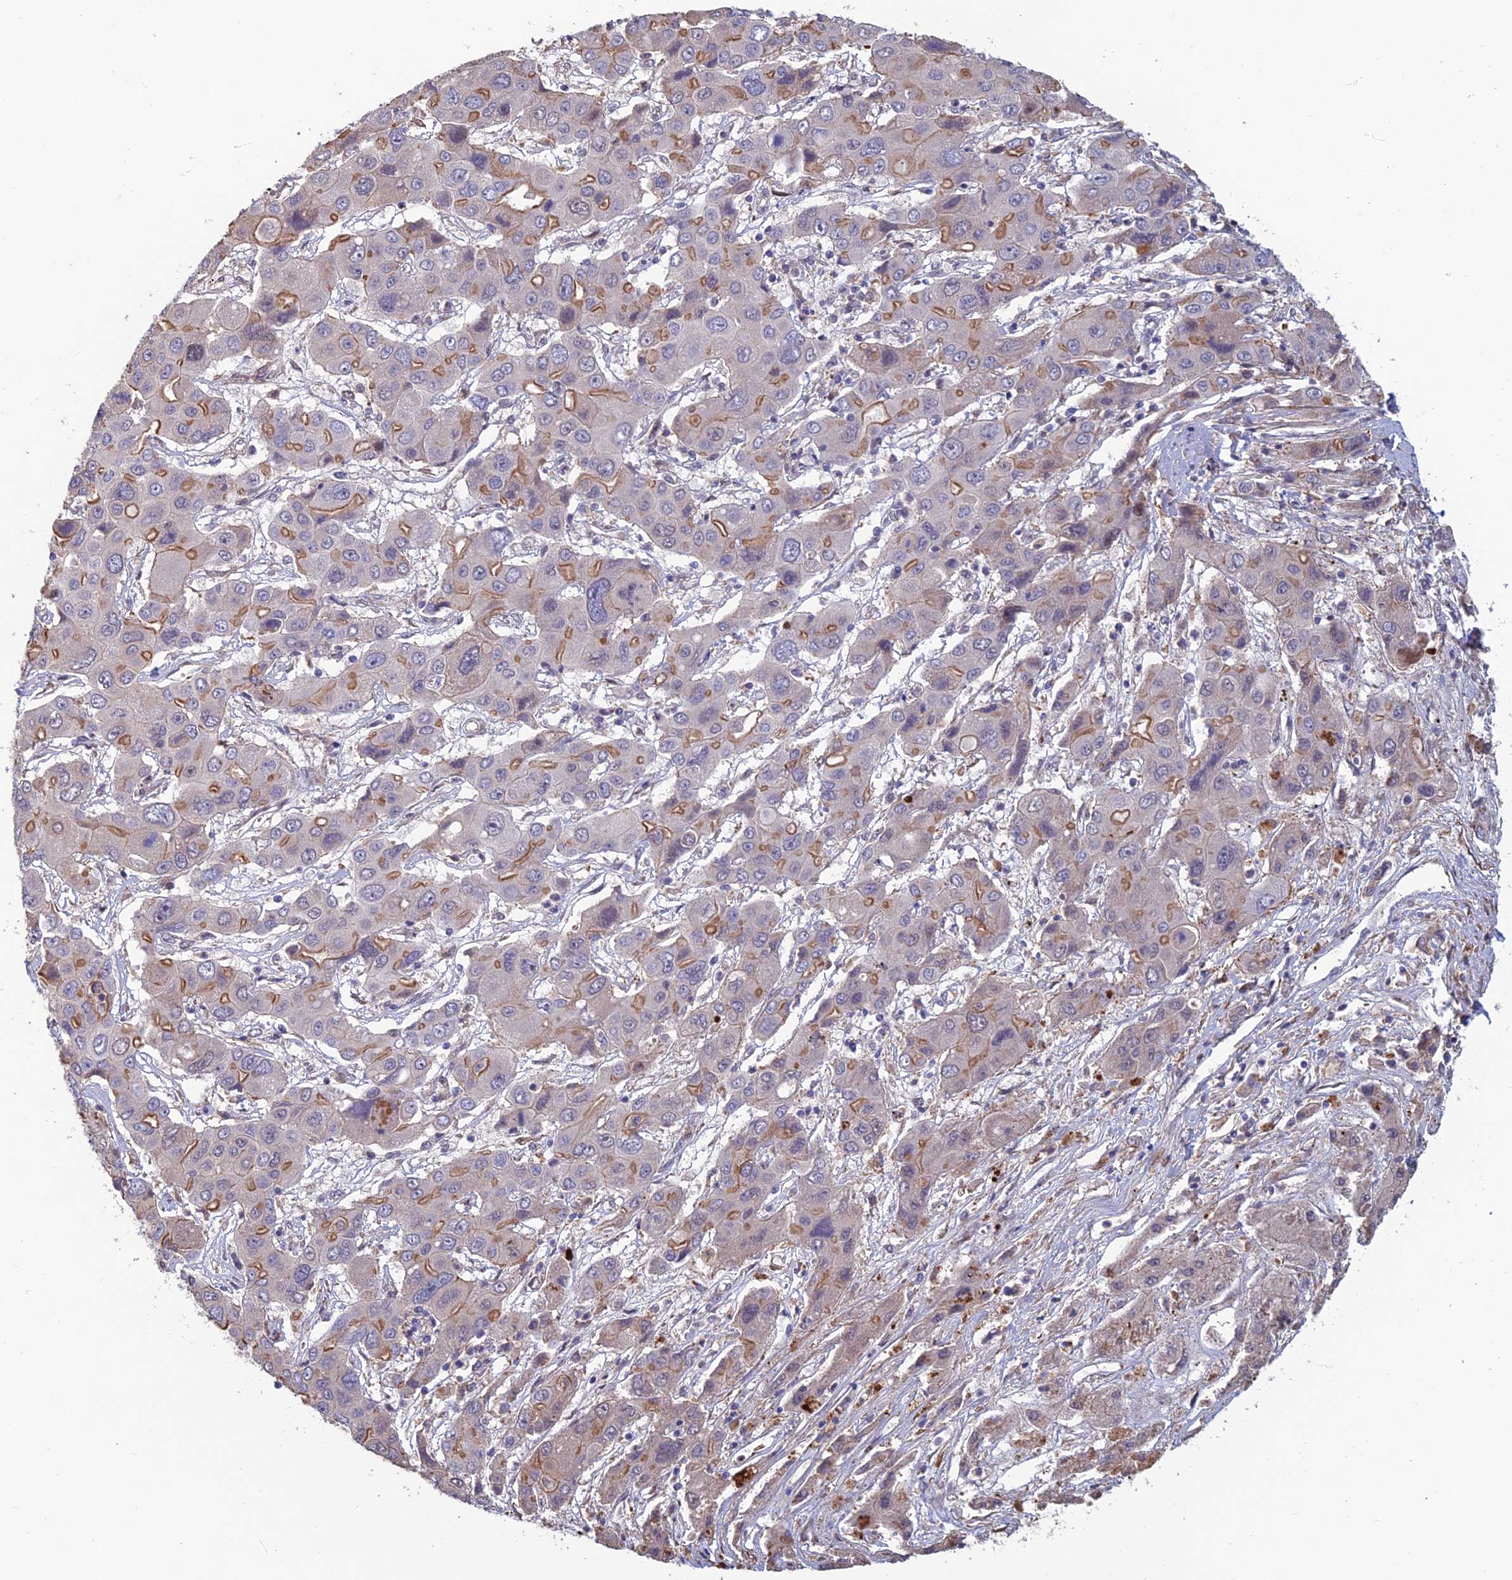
{"staining": {"intensity": "moderate", "quantity": "25%-75%", "location": "cytoplasmic/membranous"}, "tissue": "liver cancer", "cell_type": "Tumor cells", "image_type": "cancer", "snomed": [{"axis": "morphology", "description": "Cholangiocarcinoma"}, {"axis": "topography", "description": "Liver"}], "caption": "Immunohistochemical staining of liver cancer (cholangiocarcinoma) reveals moderate cytoplasmic/membranous protein staining in about 25%-75% of tumor cells.", "gene": "CCDC183", "patient": {"sex": "male", "age": 67}}